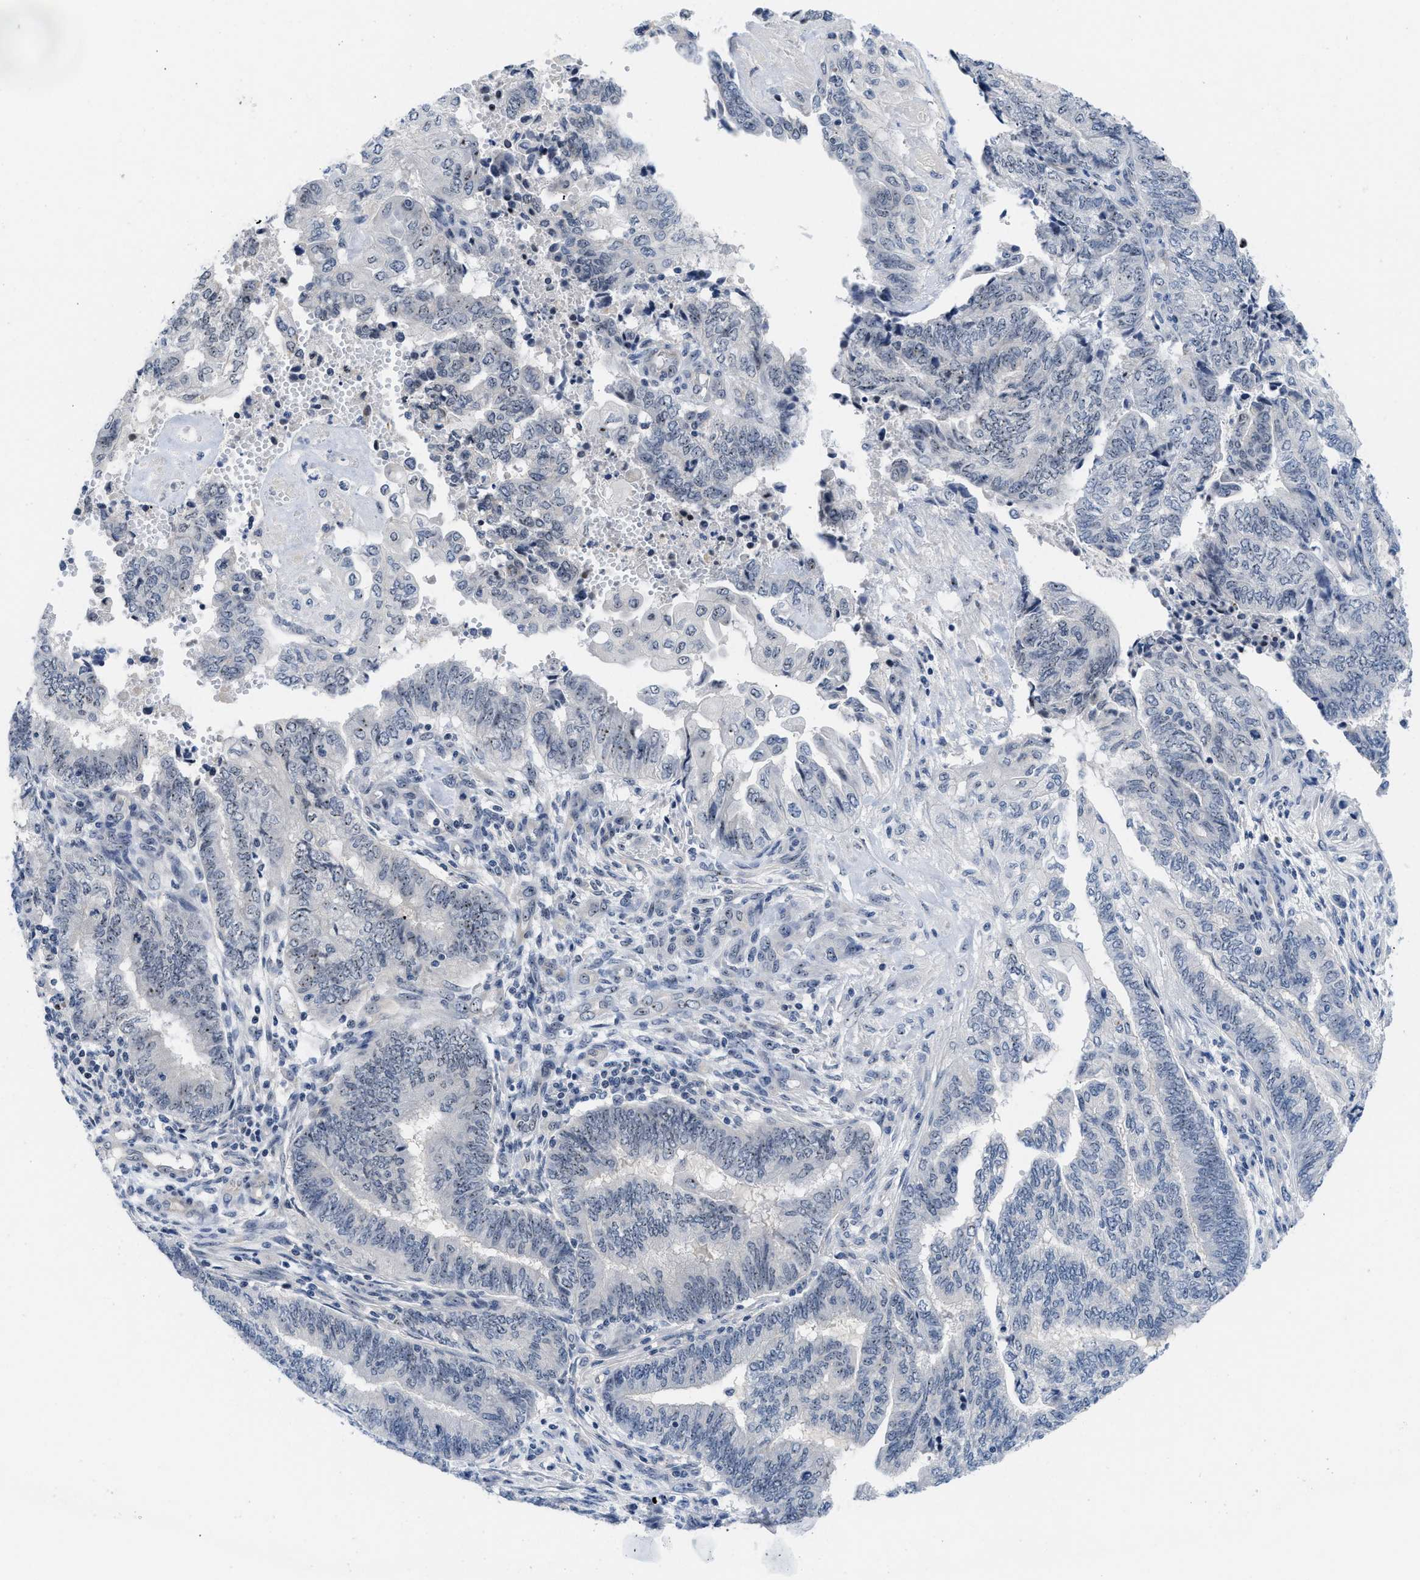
{"staining": {"intensity": "weak", "quantity": "<25%", "location": "nuclear"}, "tissue": "endometrial cancer", "cell_type": "Tumor cells", "image_type": "cancer", "snomed": [{"axis": "morphology", "description": "Adenocarcinoma, NOS"}, {"axis": "topography", "description": "Uterus"}, {"axis": "topography", "description": "Endometrium"}], "caption": "IHC histopathology image of neoplastic tissue: human adenocarcinoma (endometrial) stained with DAB (3,3'-diaminobenzidine) demonstrates no significant protein positivity in tumor cells.", "gene": "NOP58", "patient": {"sex": "female", "age": 70}}